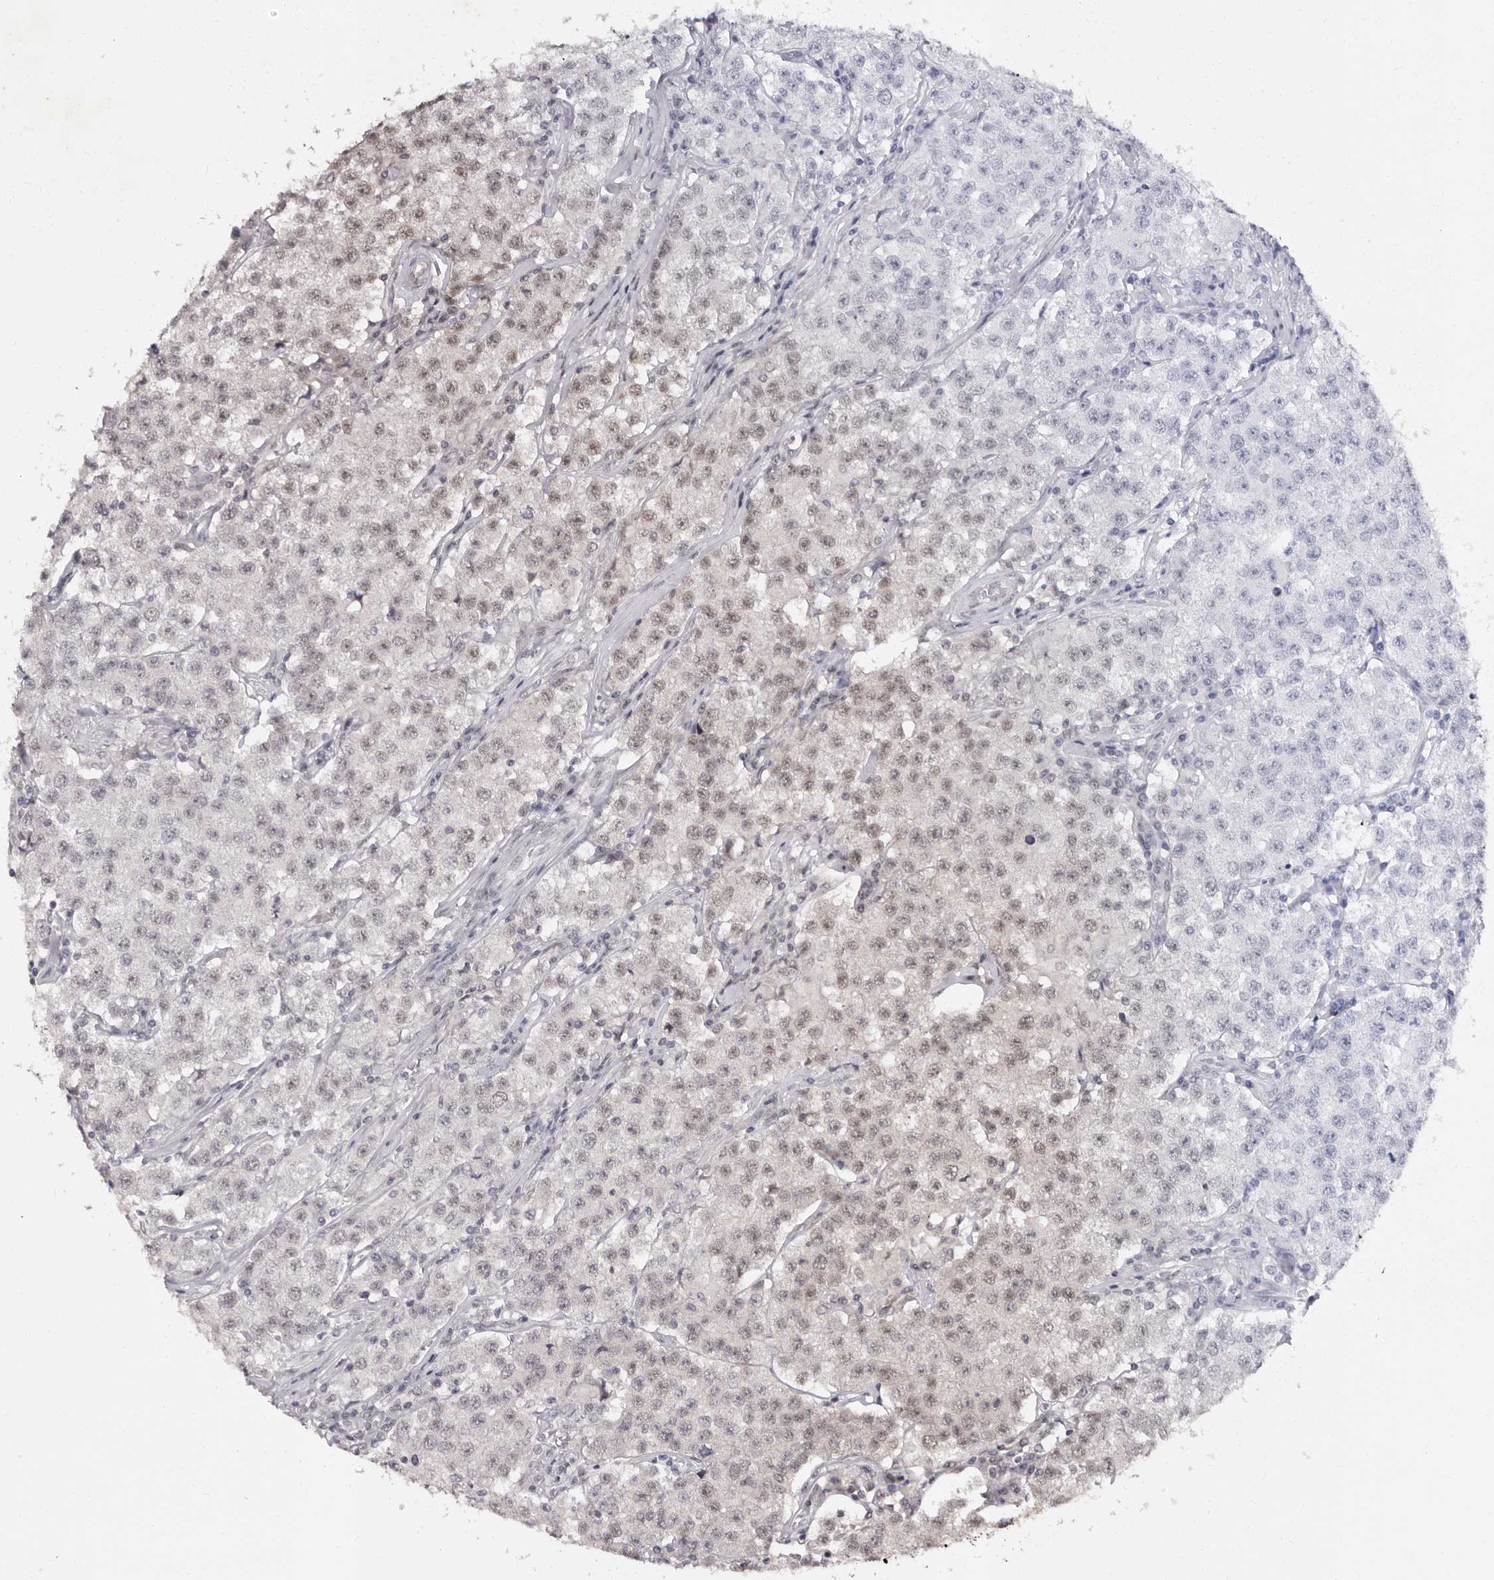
{"staining": {"intensity": "weak", "quantity": "<25%", "location": "nuclear"}, "tissue": "testis cancer", "cell_type": "Tumor cells", "image_type": "cancer", "snomed": [{"axis": "morphology", "description": "Seminoma, NOS"}, {"axis": "morphology", "description": "Carcinoma, Embryonal, NOS"}, {"axis": "topography", "description": "Testis"}], "caption": "High magnification brightfield microscopy of embryonal carcinoma (testis) stained with DAB (3,3'-diaminobenzidine) (brown) and counterstained with hematoxylin (blue): tumor cells show no significant positivity. Nuclei are stained in blue.", "gene": "TBC1D22B", "patient": {"sex": "male", "age": 43}}